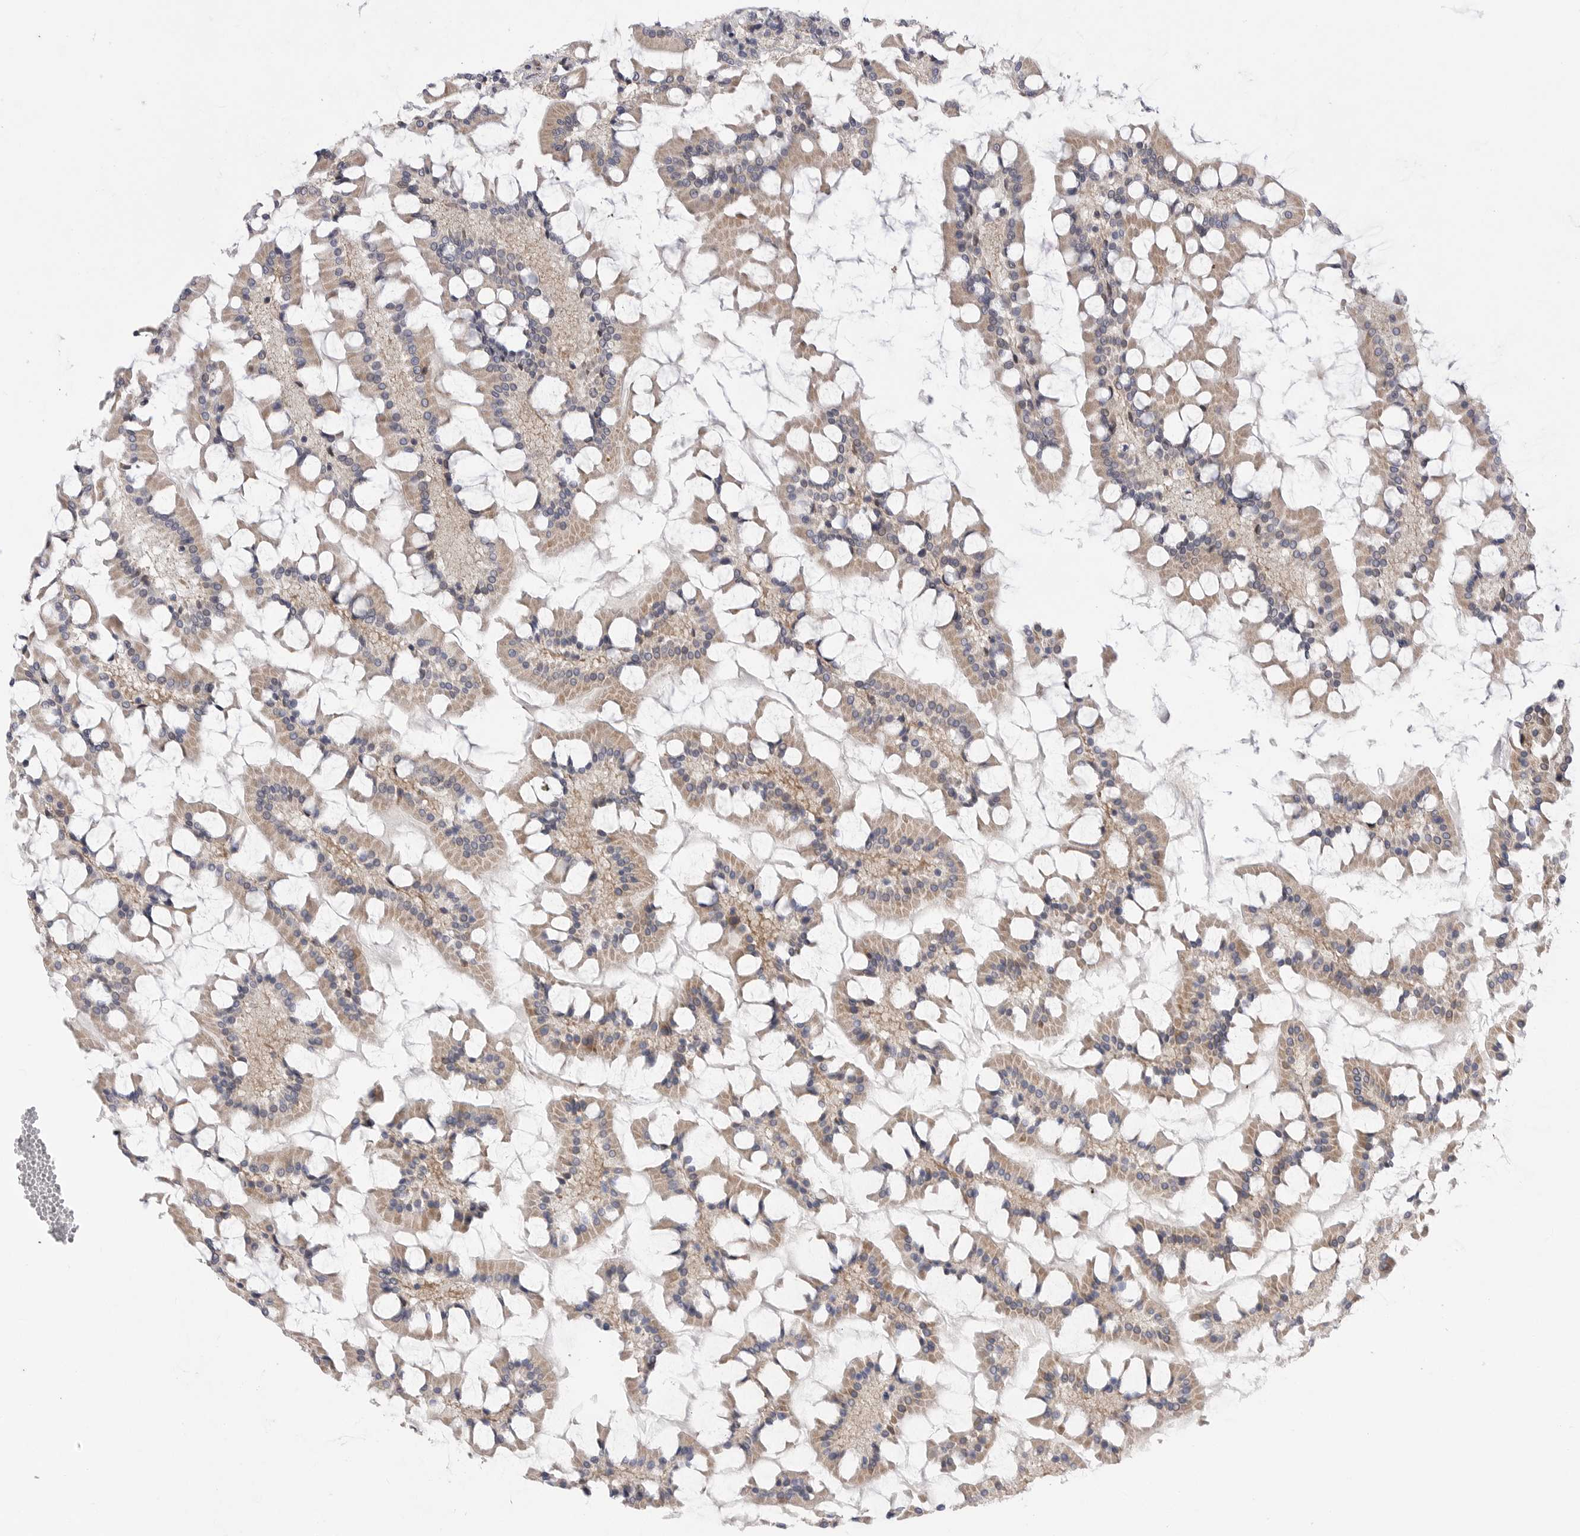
{"staining": {"intensity": "moderate", "quantity": "25%-75%", "location": "cytoplasmic/membranous"}, "tissue": "small intestine", "cell_type": "Glandular cells", "image_type": "normal", "snomed": [{"axis": "morphology", "description": "Normal tissue, NOS"}, {"axis": "topography", "description": "Small intestine"}], "caption": "Protein expression analysis of unremarkable small intestine displays moderate cytoplasmic/membranous expression in approximately 25%-75% of glandular cells. Using DAB (brown) and hematoxylin (blue) stains, captured at high magnification using brightfield microscopy.", "gene": "FBXO43", "patient": {"sex": "male", "age": 41}}